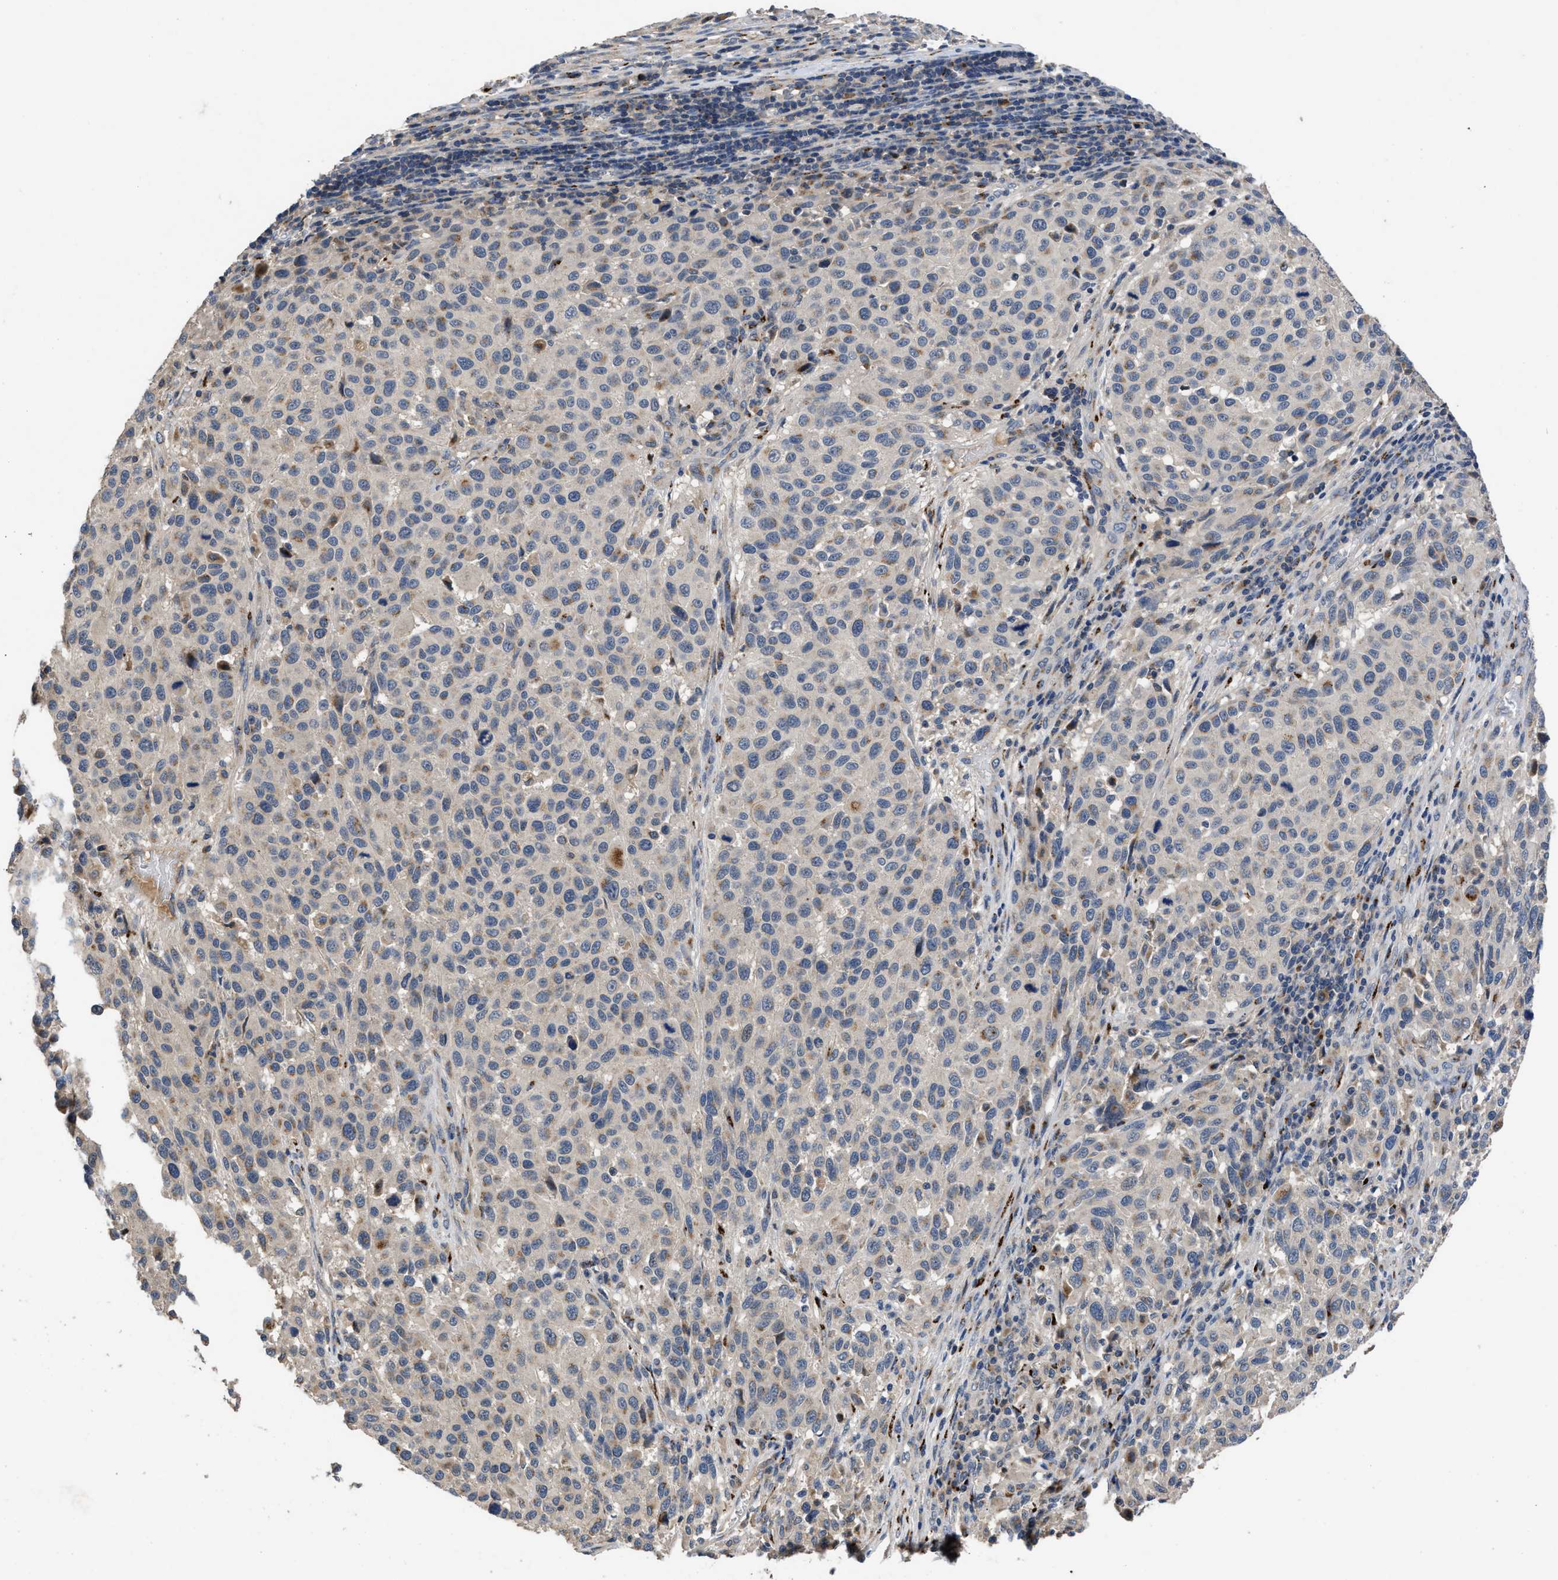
{"staining": {"intensity": "negative", "quantity": "none", "location": "none"}, "tissue": "melanoma", "cell_type": "Tumor cells", "image_type": "cancer", "snomed": [{"axis": "morphology", "description": "Malignant melanoma, Metastatic site"}, {"axis": "topography", "description": "Lymph node"}], "caption": "IHC photomicrograph of neoplastic tissue: melanoma stained with DAB reveals no significant protein staining in tumor cells.", "gene": "SIK2", "patient": {"sex": "male", "age": 61}}